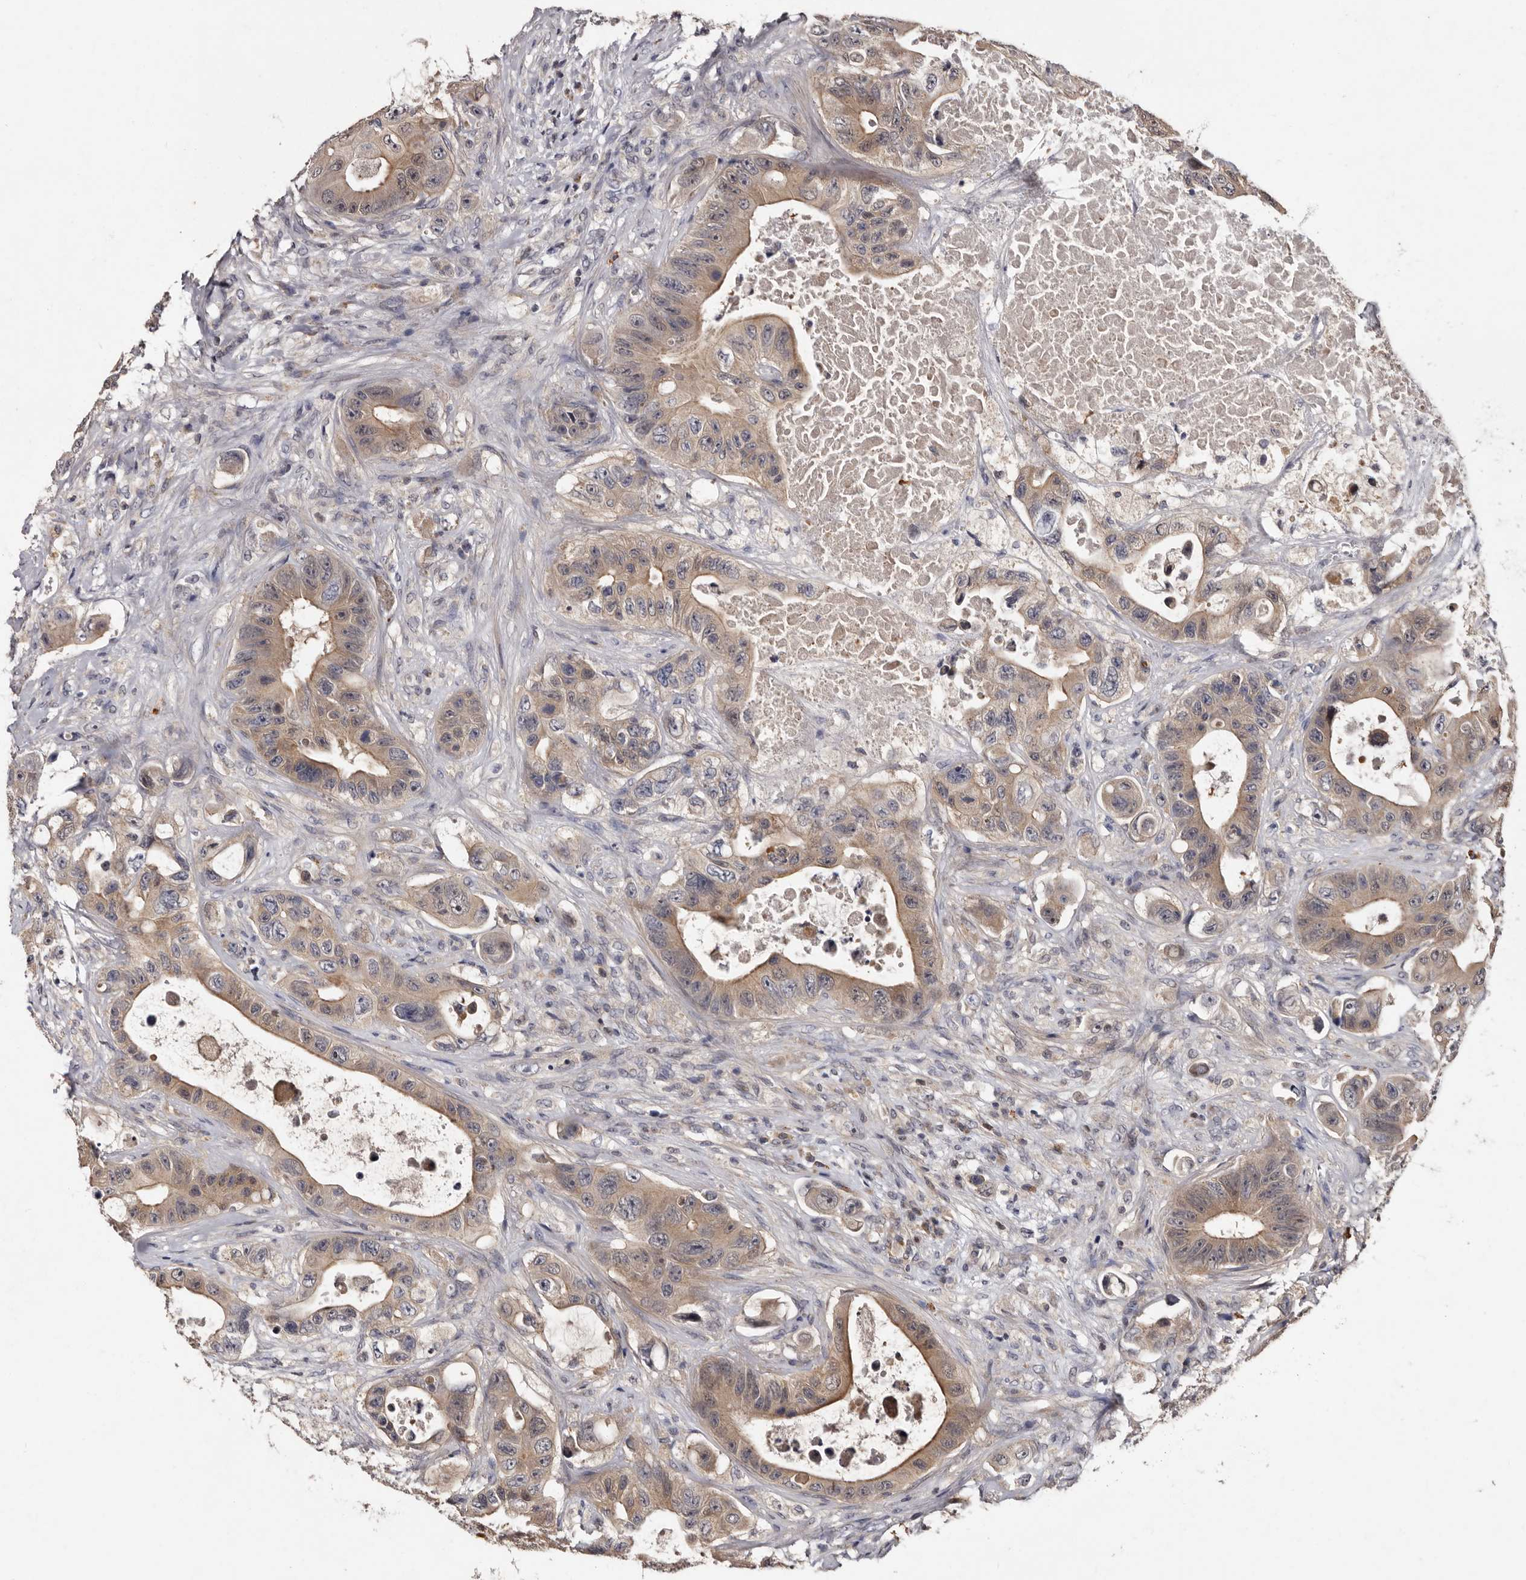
{"staining": {"intensity": "moderate", "quantity": ">75%", "location": "cytoplasmic/membranous"}, "tissue": "colorectal cancer", "cell_type": "Tumor cells", "image_type": "cancer", "snomed": [{"axis": "morphology", "description": "Adenocarcinoma, NOS"}, {"axis": "topography", "description": "Colon"}], "caption": "Colorectal cancer (adenocarcinoma) stained for a protein (brown) shows moderate cytoplasmic/membranous positive staining in about >75% of tumor cells.", "gene": "DNPH1", "patient": {"sex": "female", "age": 46}}